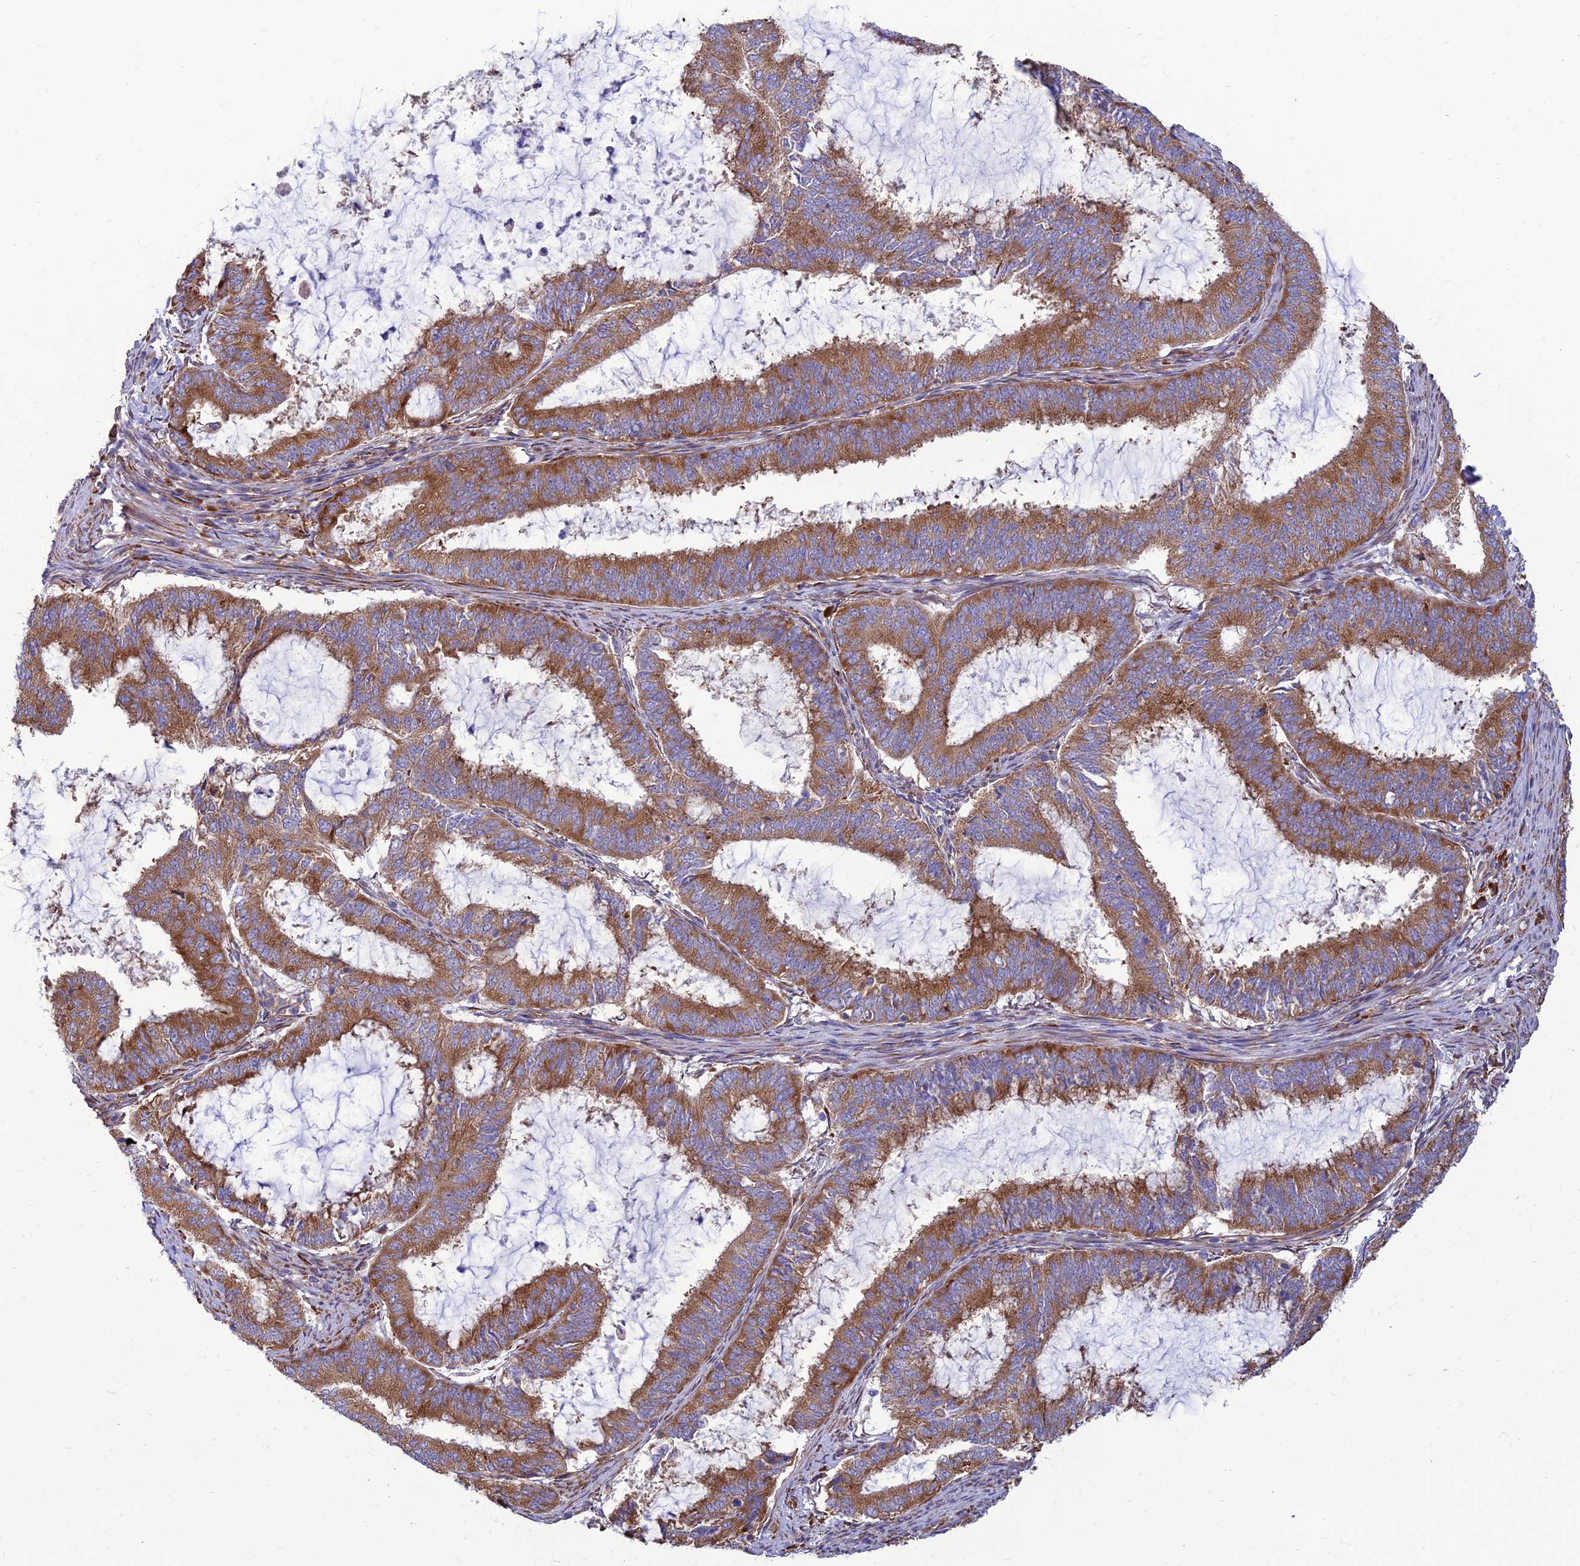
{"staining": {"intensity": "moderate", "quantity": ">75%", "location": "cytoplasmic/membranous"}, "tissue": "endometrial cancer", "cell_type": "Tumor cells", "image_type": "cancer", "snomed": [{"axis": "morphology", "description": "Adenocarcinoma, NOS"}, {"axis": "topography", "description": "Endometrium"}], "caption": "There is medium levels of moderate cytoplasmic/membranous staining in tumor cells of endometrial adenocarcinoma, as demonstrated by immunohistochemical staining (brown color).", "gene": "RPL17-C18orf32", "patient": {"sex": "female", "age": 51}}